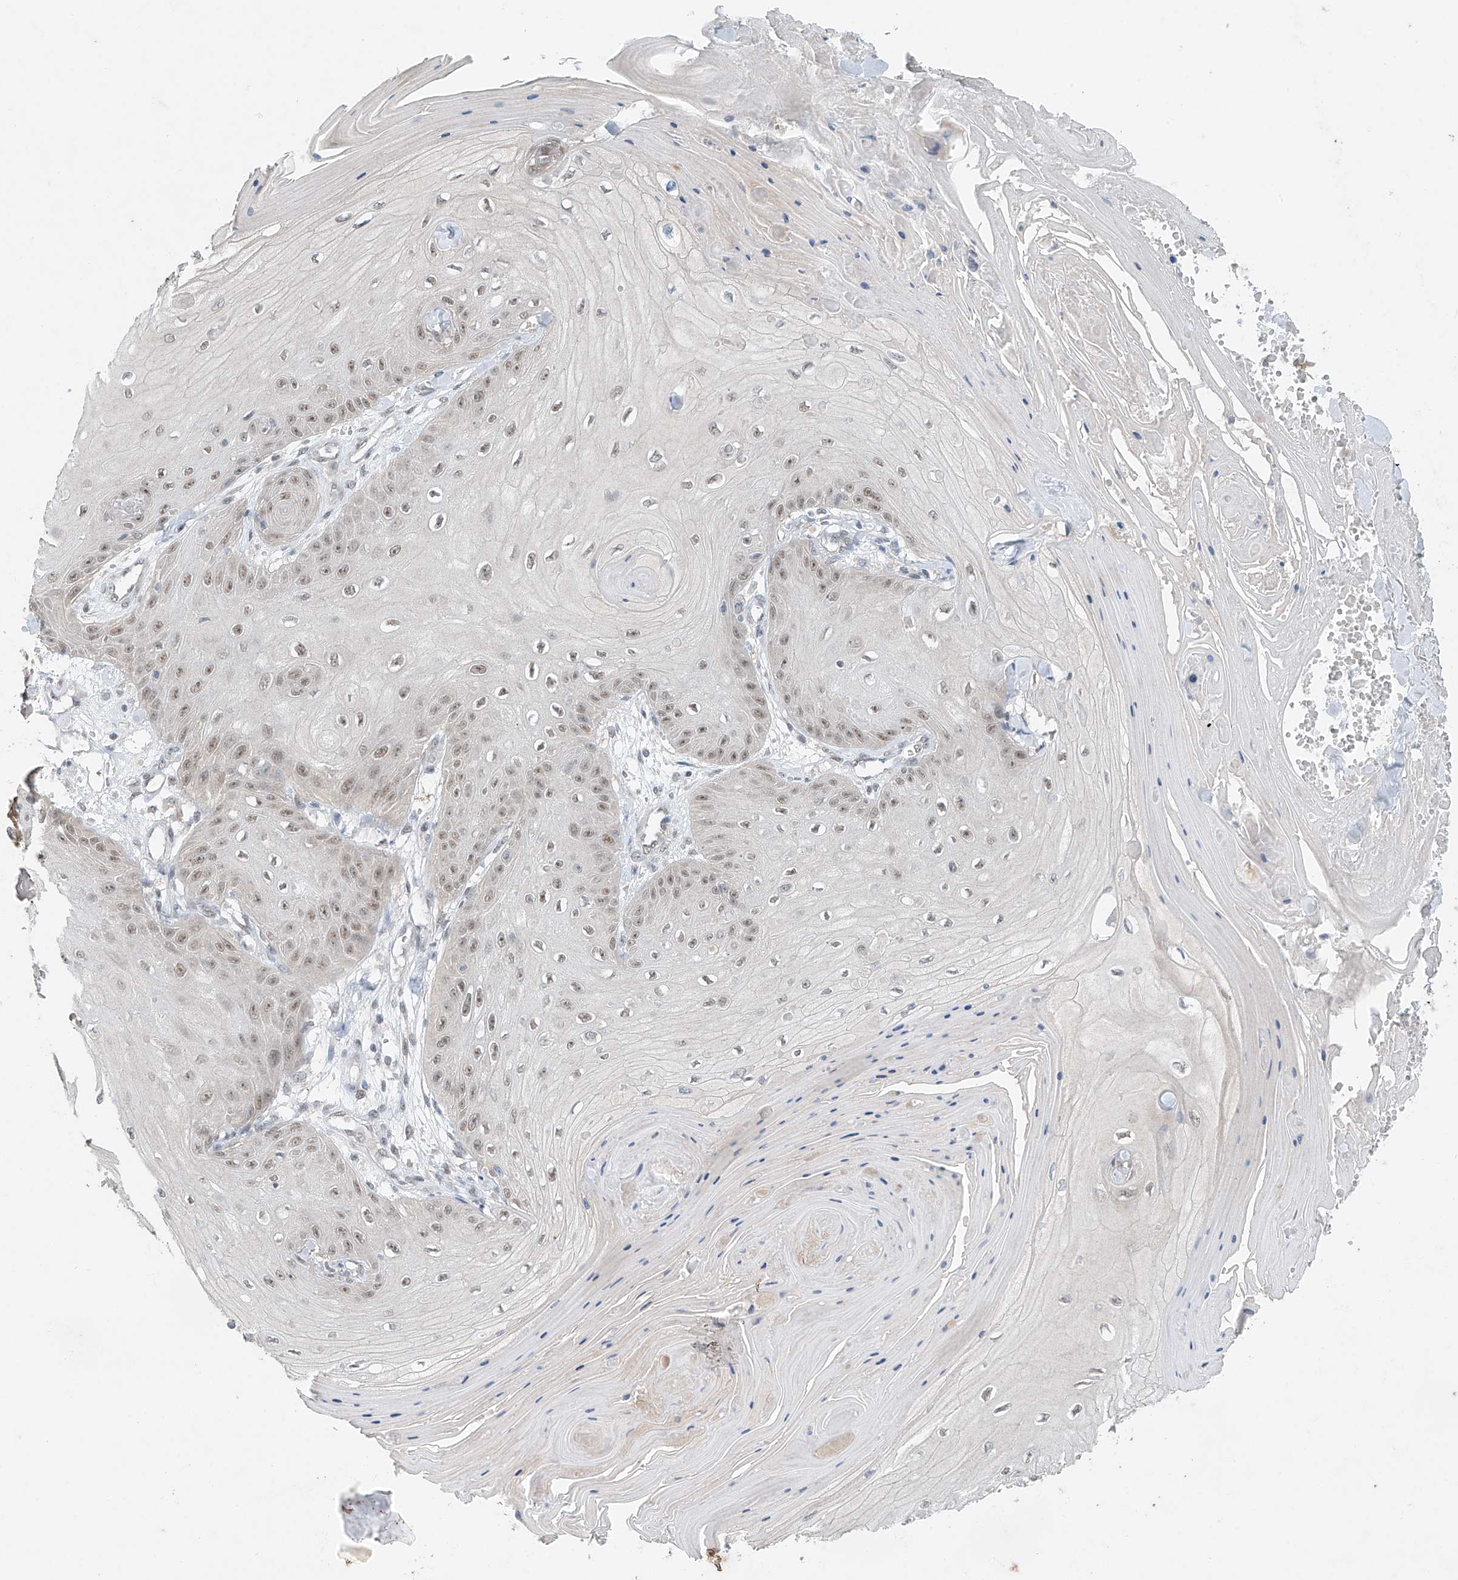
{"staining": {"intensity": "weak", "quantity": "<25%", "location": "nuclear"}, "tissue": "skin cancer", "cell_type": "Tumor cells", "image_type": "cancer", "snomed": [{"axis": "morphology", "description": "Squamous cell carcinoma, NOS"}, {"axis": "topography", "description": "Skin"}], "caption": "Tumor cells are negative for protein expression in human squamous cell carcinoma (skin). The staining is performed using DAB brown chromogen with nuclei counter-stained in using hematoxylin.", "gene": "TAF8", "patient": {"sex": "male", "age": 74}}